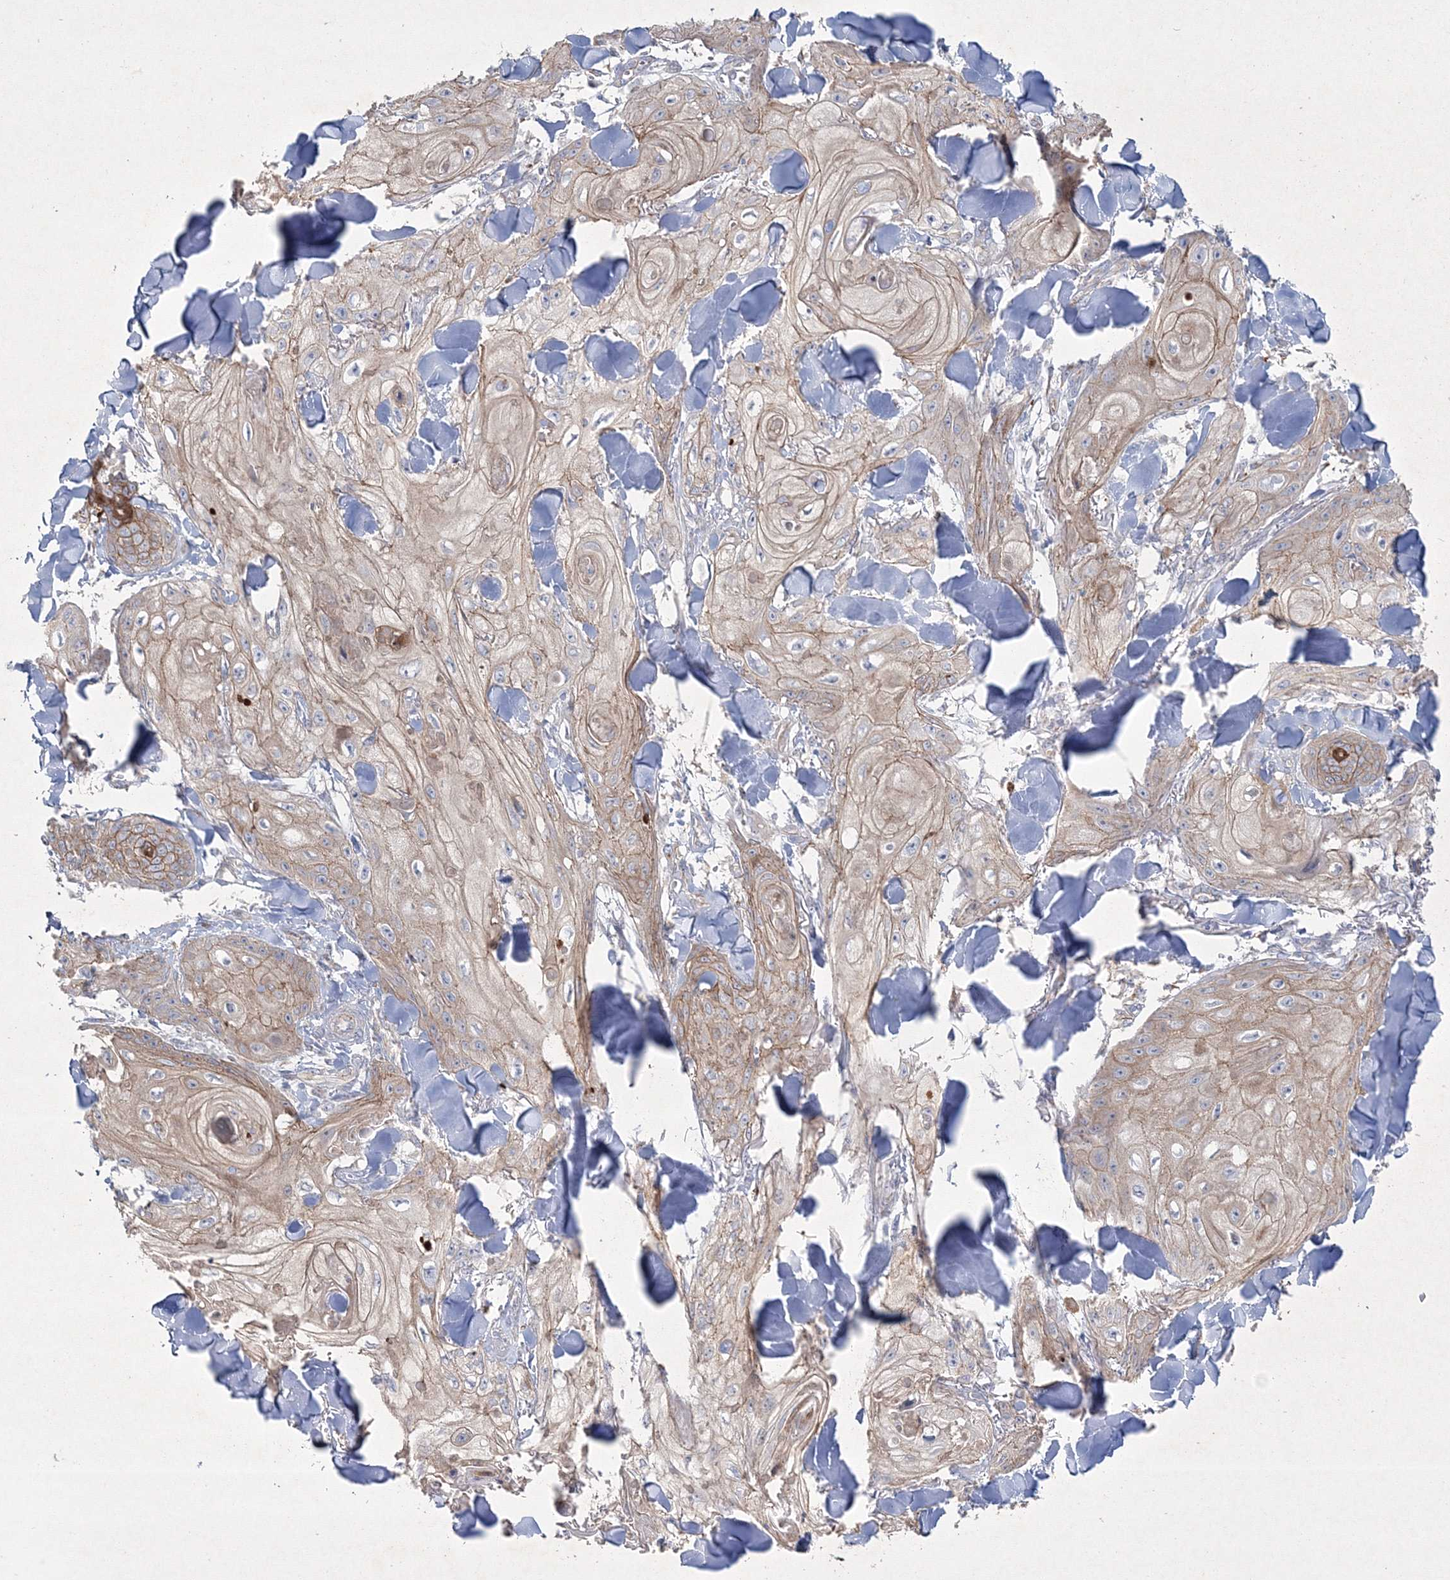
{"staining": {"intensity": "weak", "quantity": ">75%", "location": "cytoplasmic/membranous"}, "tissue": "skin cancer", "cell_type": "Tumor cells", "image_type": "cancer", "snomed": [{"axis": "morphology", "description": "Squamous cell carcinoma, NOS"}, {"axis": "topography", "description": "Skin"}], "caption": "This image demonstrates immunohistochemistry staining of human squamous cell carcinoma (skin), with low weak cytoplasmic/membranous staining in about >75% of tumor cells.", "gene": "NAA40", "patient": {"sex": "male", "age": 74}}